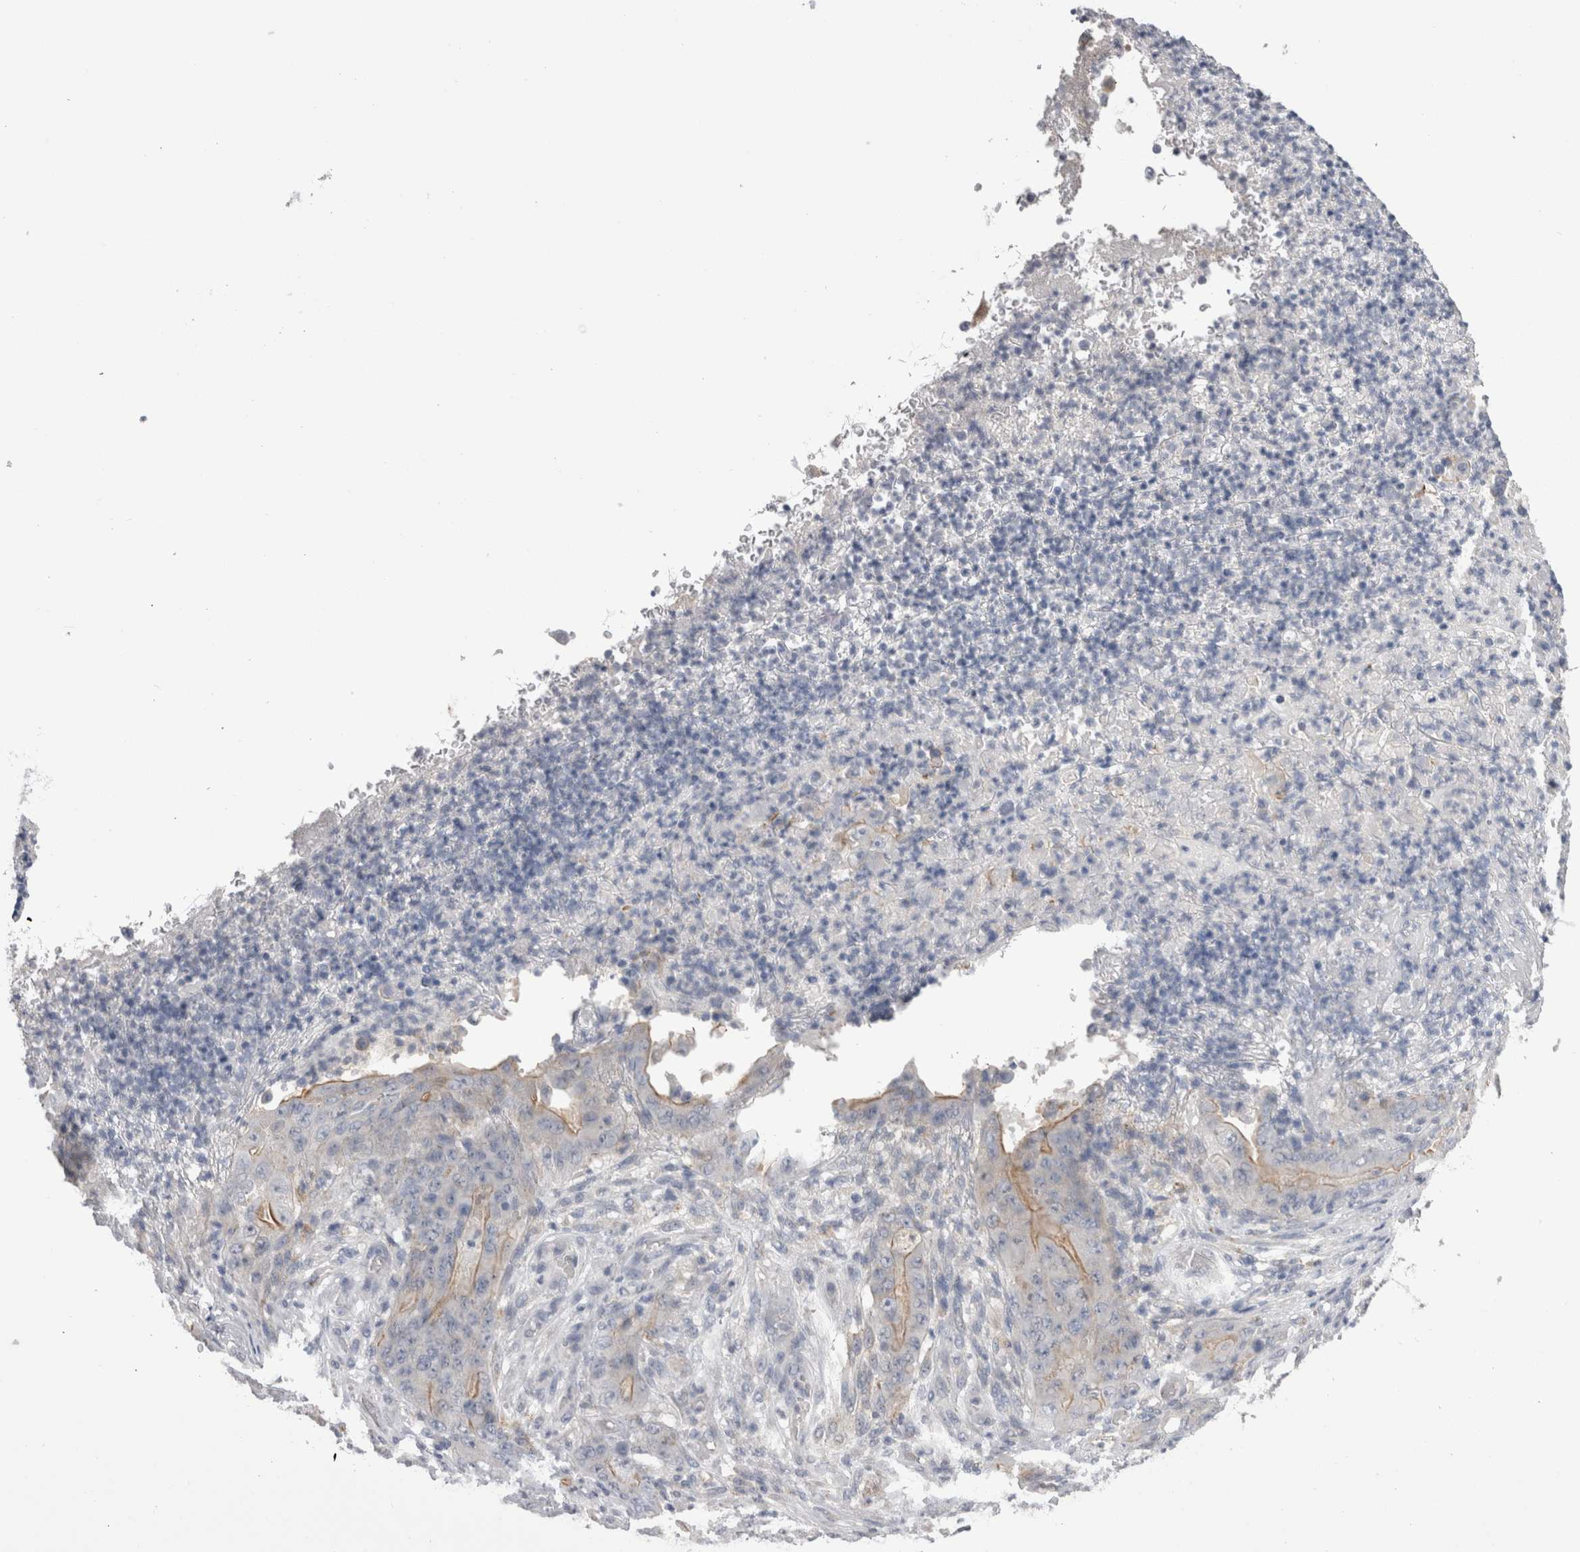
{"staining": {"intensity": "weak", "quantity": "<25%", "location": "cytoplasmic/membranous"}, "tissue": "stomach cancer", "cell_type": "Tumor cells", "image_type": "cancer", "snomed": [{"axis": "morphology", "description": "Adenocarcinoma, NOS"}, {"axis": "topography", "description": "Stomach"}], "caption": "Human stomach adenocarcinoma stained for a protein using immunohistochemistry (IHC) shows no staining in tumor cells.", "gene": "EPDR1", "patient": {"sex": "female", "age": 73}}